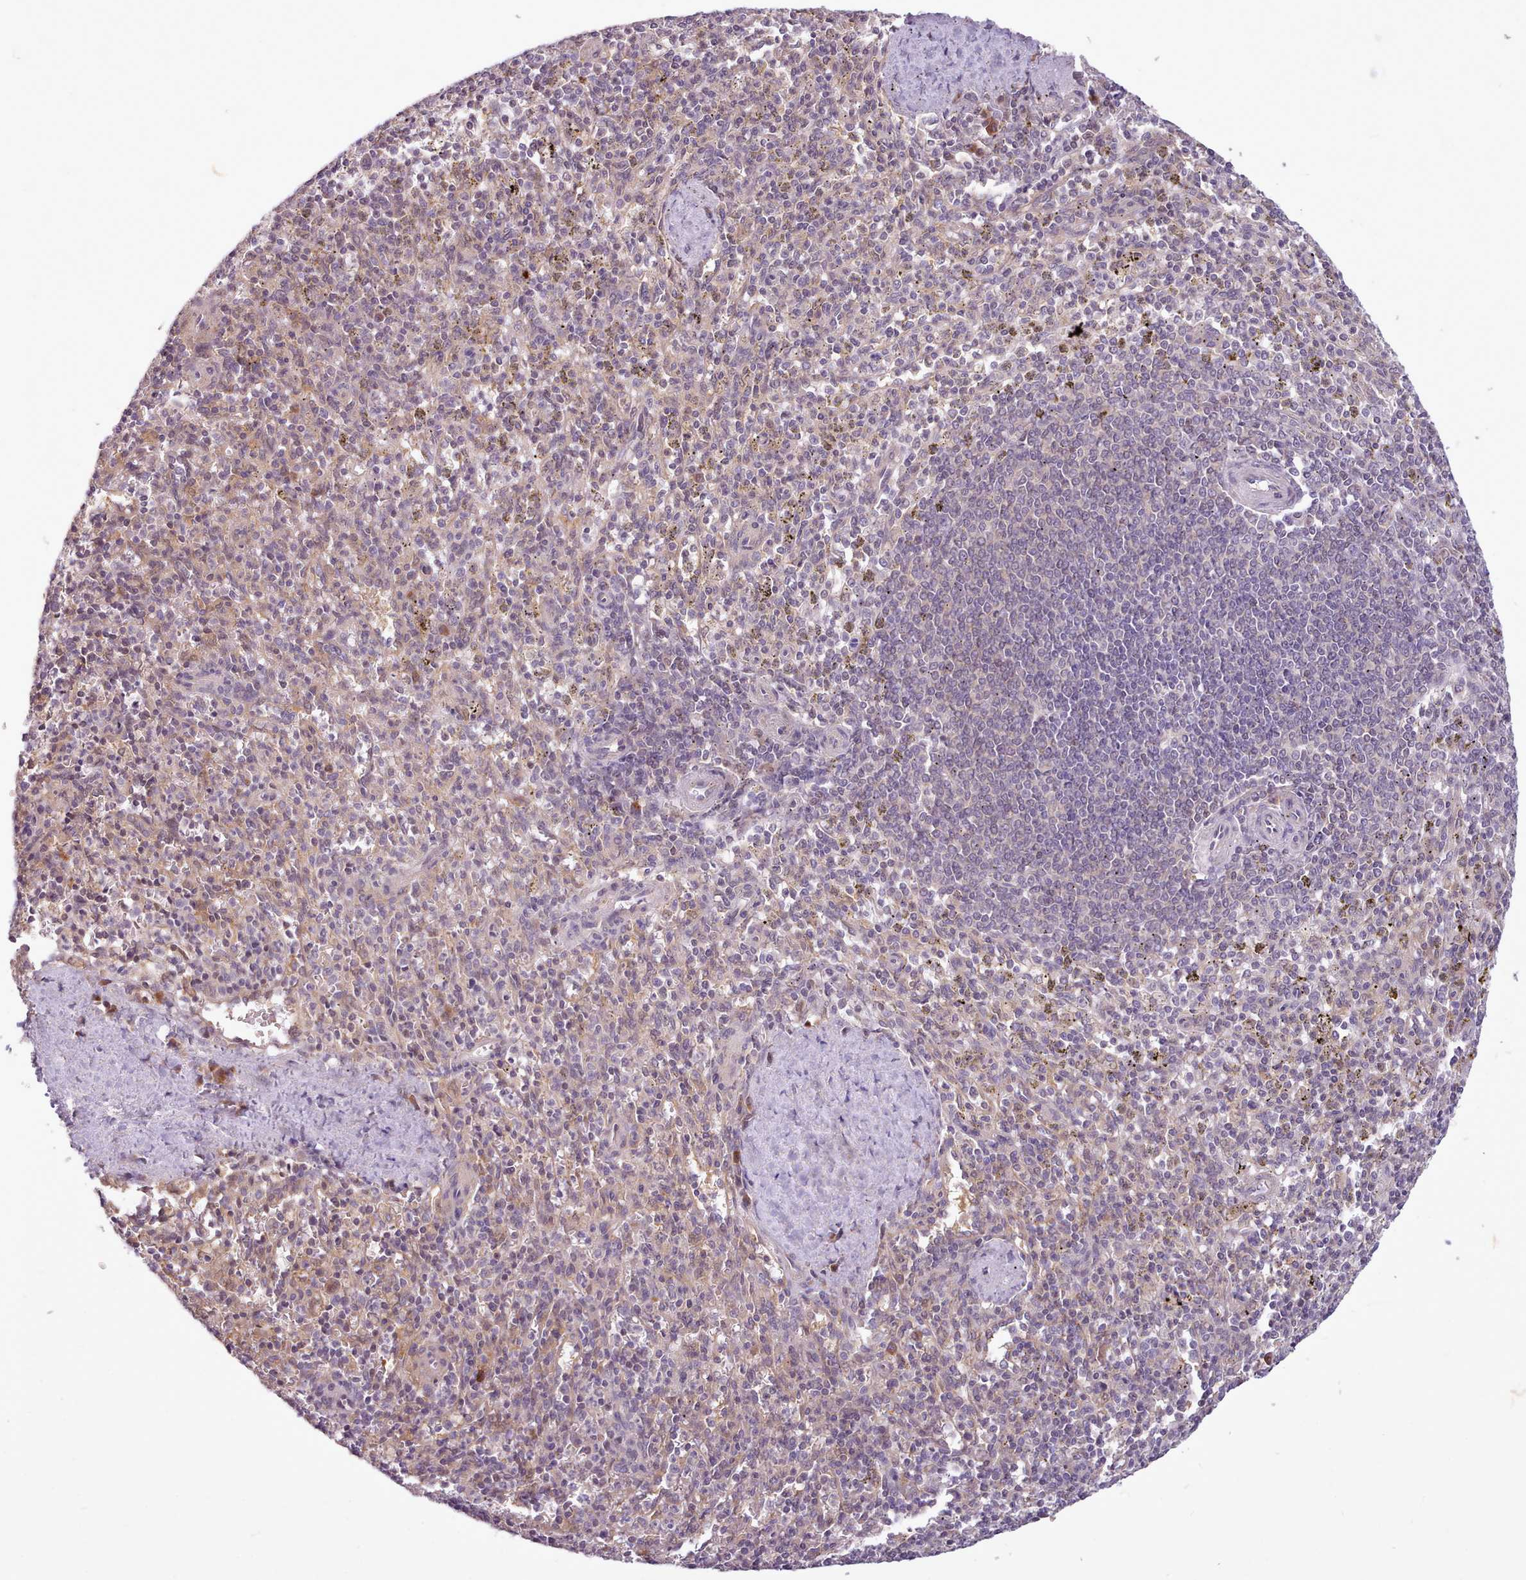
{"staining": {"intensity": "negative", "quantity": "none", "location": "none"}, "tissue": "spleen", "cell_type": "Cells in red pulp", "image_type": "normal", "snomed": [{"axis": "morphology", "description": "Normal tissue, NOS"}, {"axis": "topography", "description": "Spleen"}], "caption": "Spleen was stained to show a protein in brown. There is no significant positivity in cells in red pulp. (DAB (3,3'-diaminobenzidine) immunohistochemistry with hematoxylin counter stain).", "gene": "NMRK1", "patient": {"sex": "male", "age": 72}}